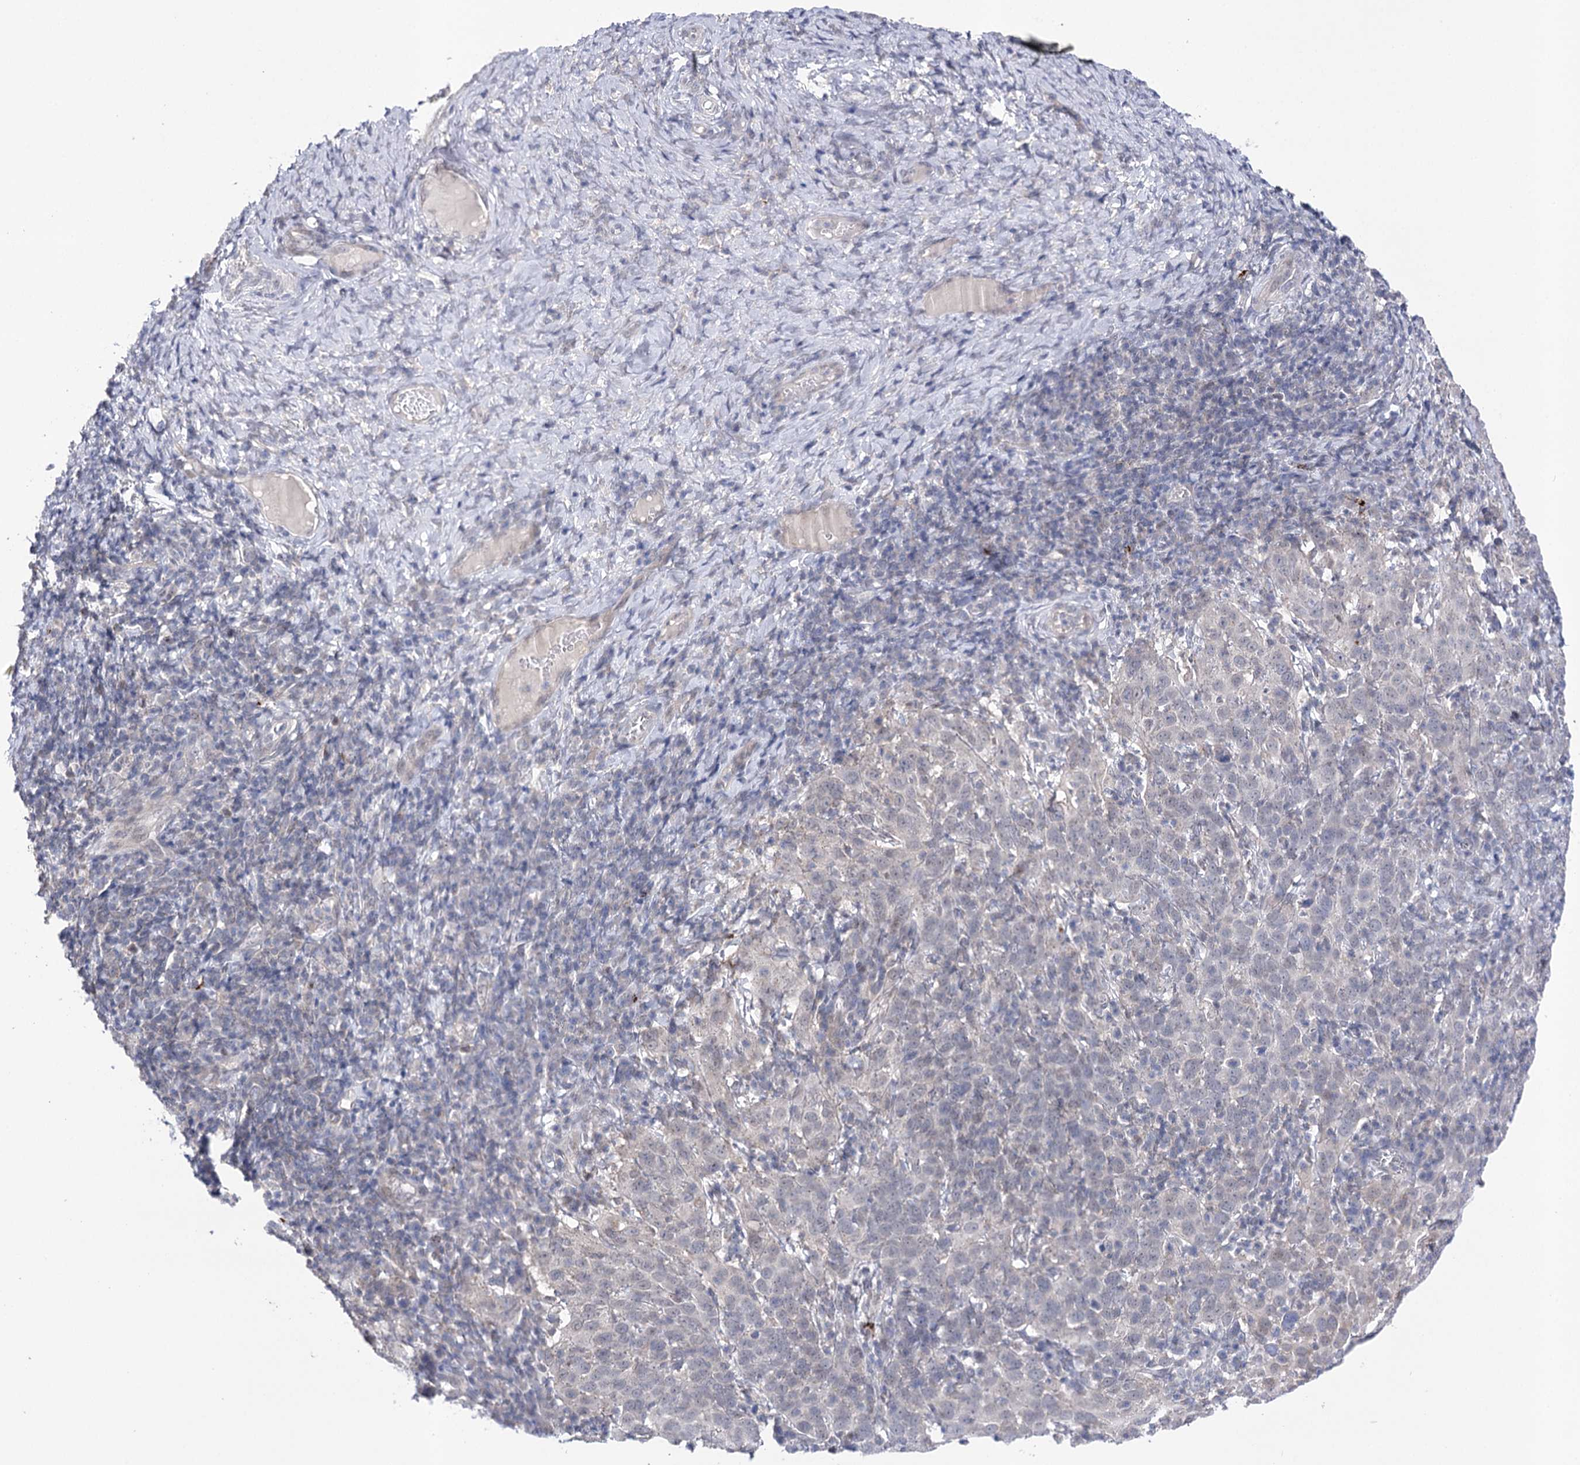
{"staining": {"intensity": "negative", "quantity": "none", "location": "none"}, "tissue": "cervical cancer", "cell_type": "Tumor cells", "image_type": "cancer", "snomed": [{"axis": "morphology", "description": "Squamous cell carcinoma, NOS"}, {"axis": "topography", "description": "Cervix"}], "caption": "Immunohistochemistry of human cervical cancer (squamous cell carcinoma) shows no expression in tumor cells.", "gene": "ATP10B", "patient": {"sex": "female", "age": 46}}